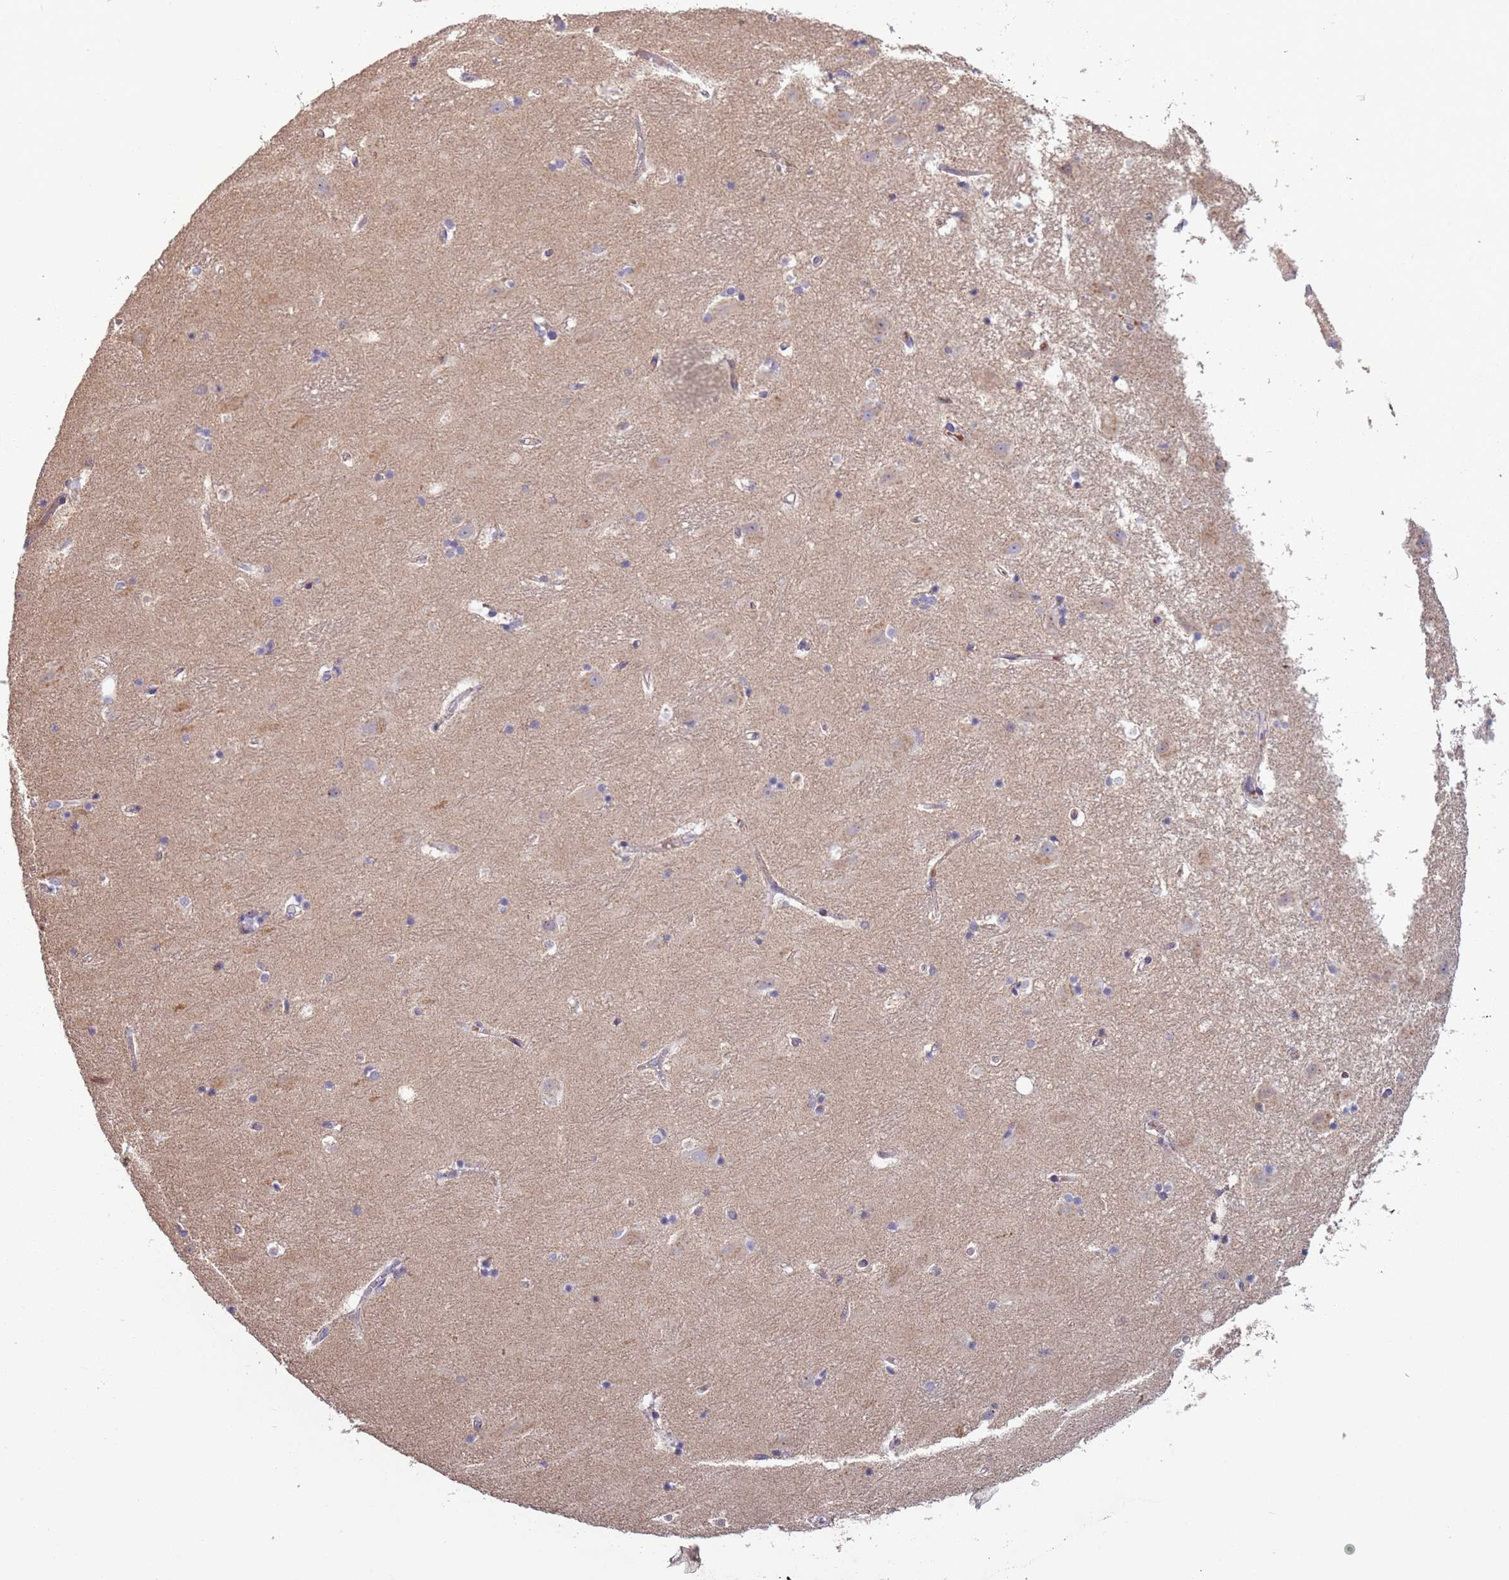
{"staining": {"intensity": "weak", "quantity": "<25%", "location": "cytoplasmic/membranous"}, "tissue": "hippocampus", "cell_type": "Glial cells", "image_type": "normal", "snomed": [{"axis": "morphology", "description": "Normal tissue, NOS"}, {"axis": "topography", "description": "Hippocampus"}], "caption": "This is a image of immunohistochemistry staining of normal hippocampus, which shows no expression in glial cells. Brightfield microscopy of immunohistochemistry (IHC) stained with DAB (brown) and hematoxylin (blue), captured at high magnification.", "gene": "SYS1", "patient": {"sex": "female", "age": 52}}